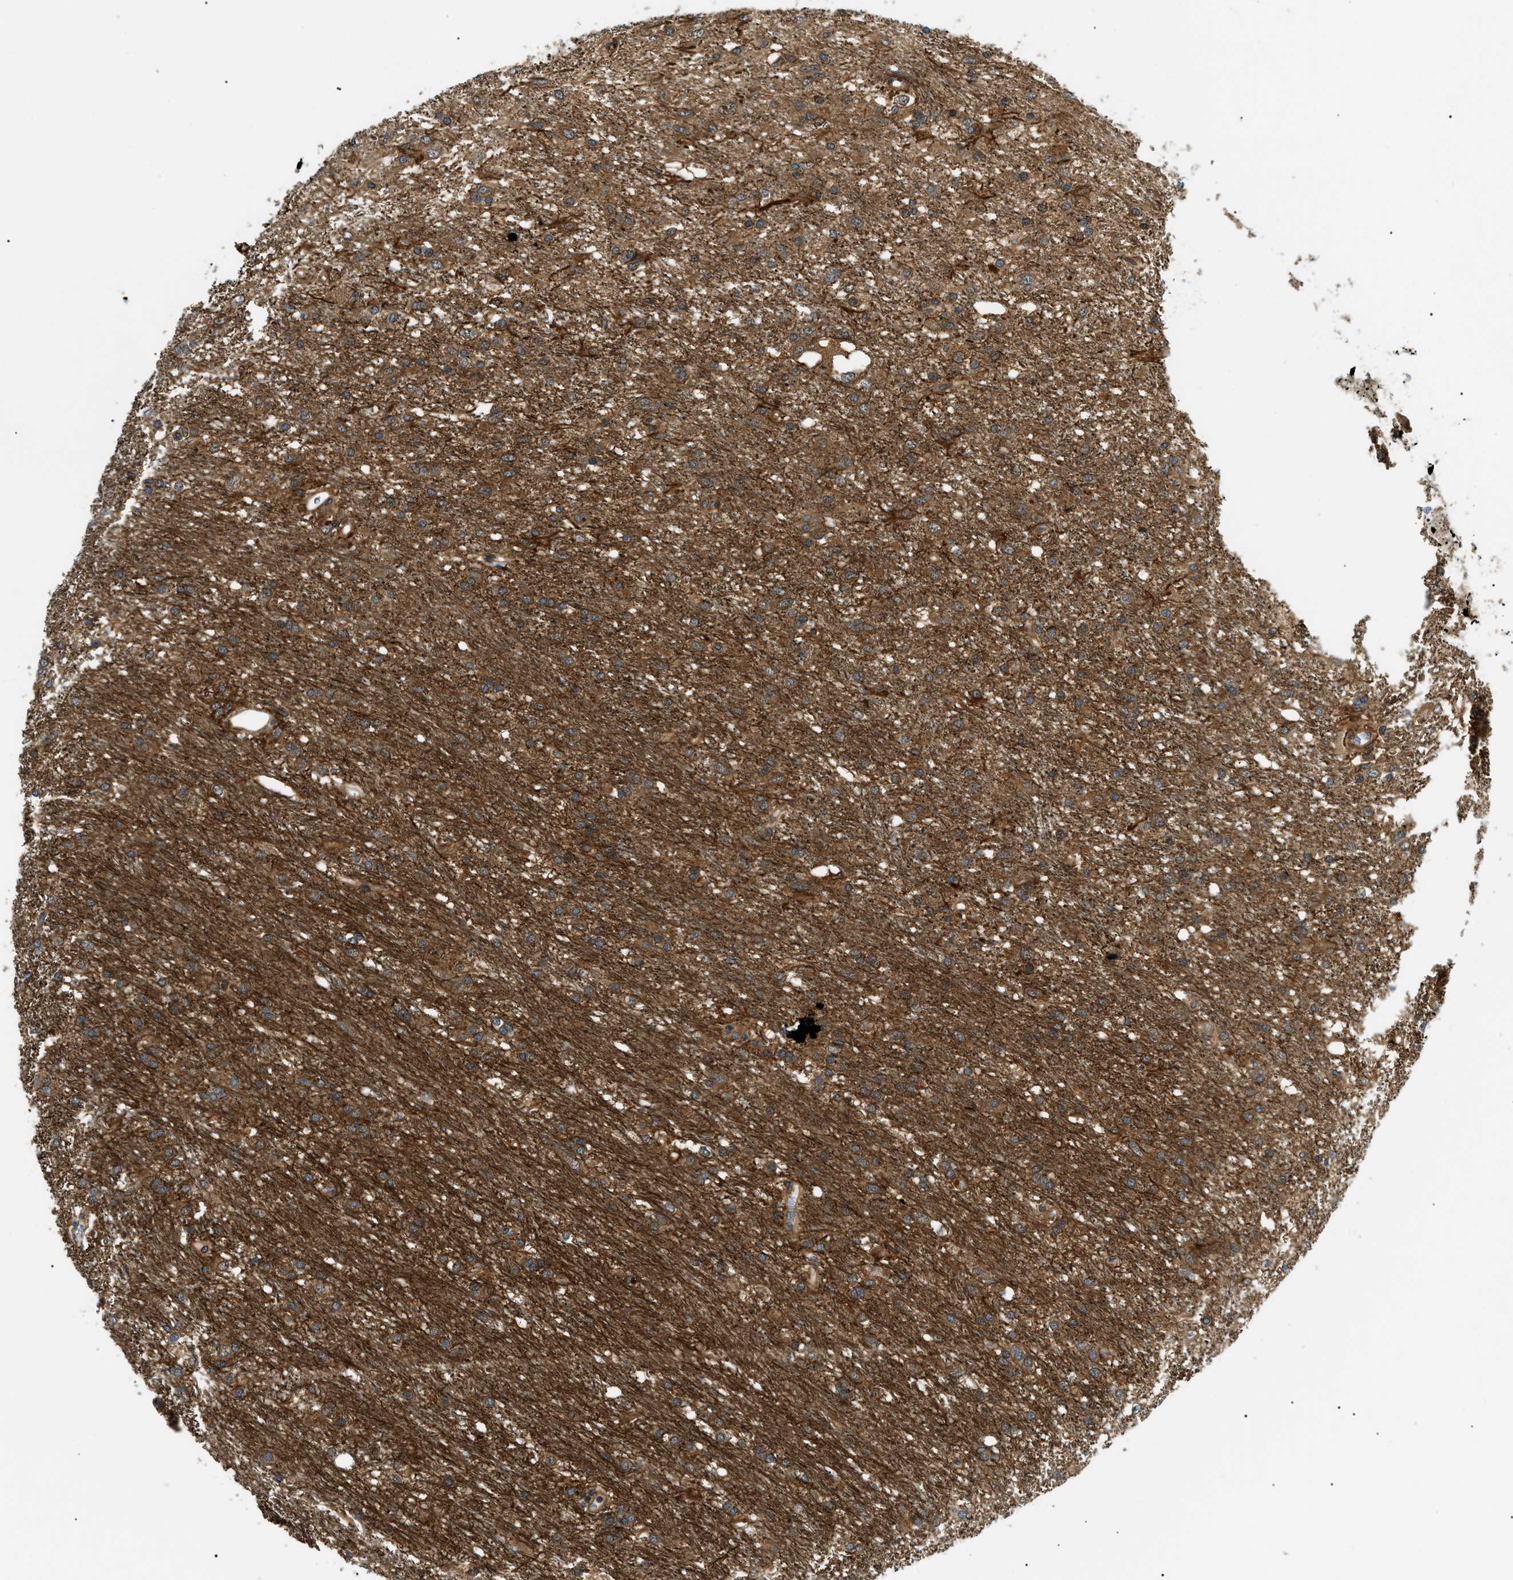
{"staining": {"intensity": "strong", "quantity": ">75%", "location": "cytoplasmic/membranous"}, "tissue": "glioma", "cell_type": "Tumor cells", "image_type": "cancer", "snomed": [{"axis": "morphology", "description": "Glioma, malignant, Low grade"}, {"axis": "topography", "description": "Brain"}], "caption": "Approximately >75% of tumor cells in malignant glioma (low-grade) reveal strong cytoplasmic/membranous protein expression as visualized by brown immunohistochemical staining.", "gene": "ATP6AP1", "patient": {"sex": "male", "age": 77}}